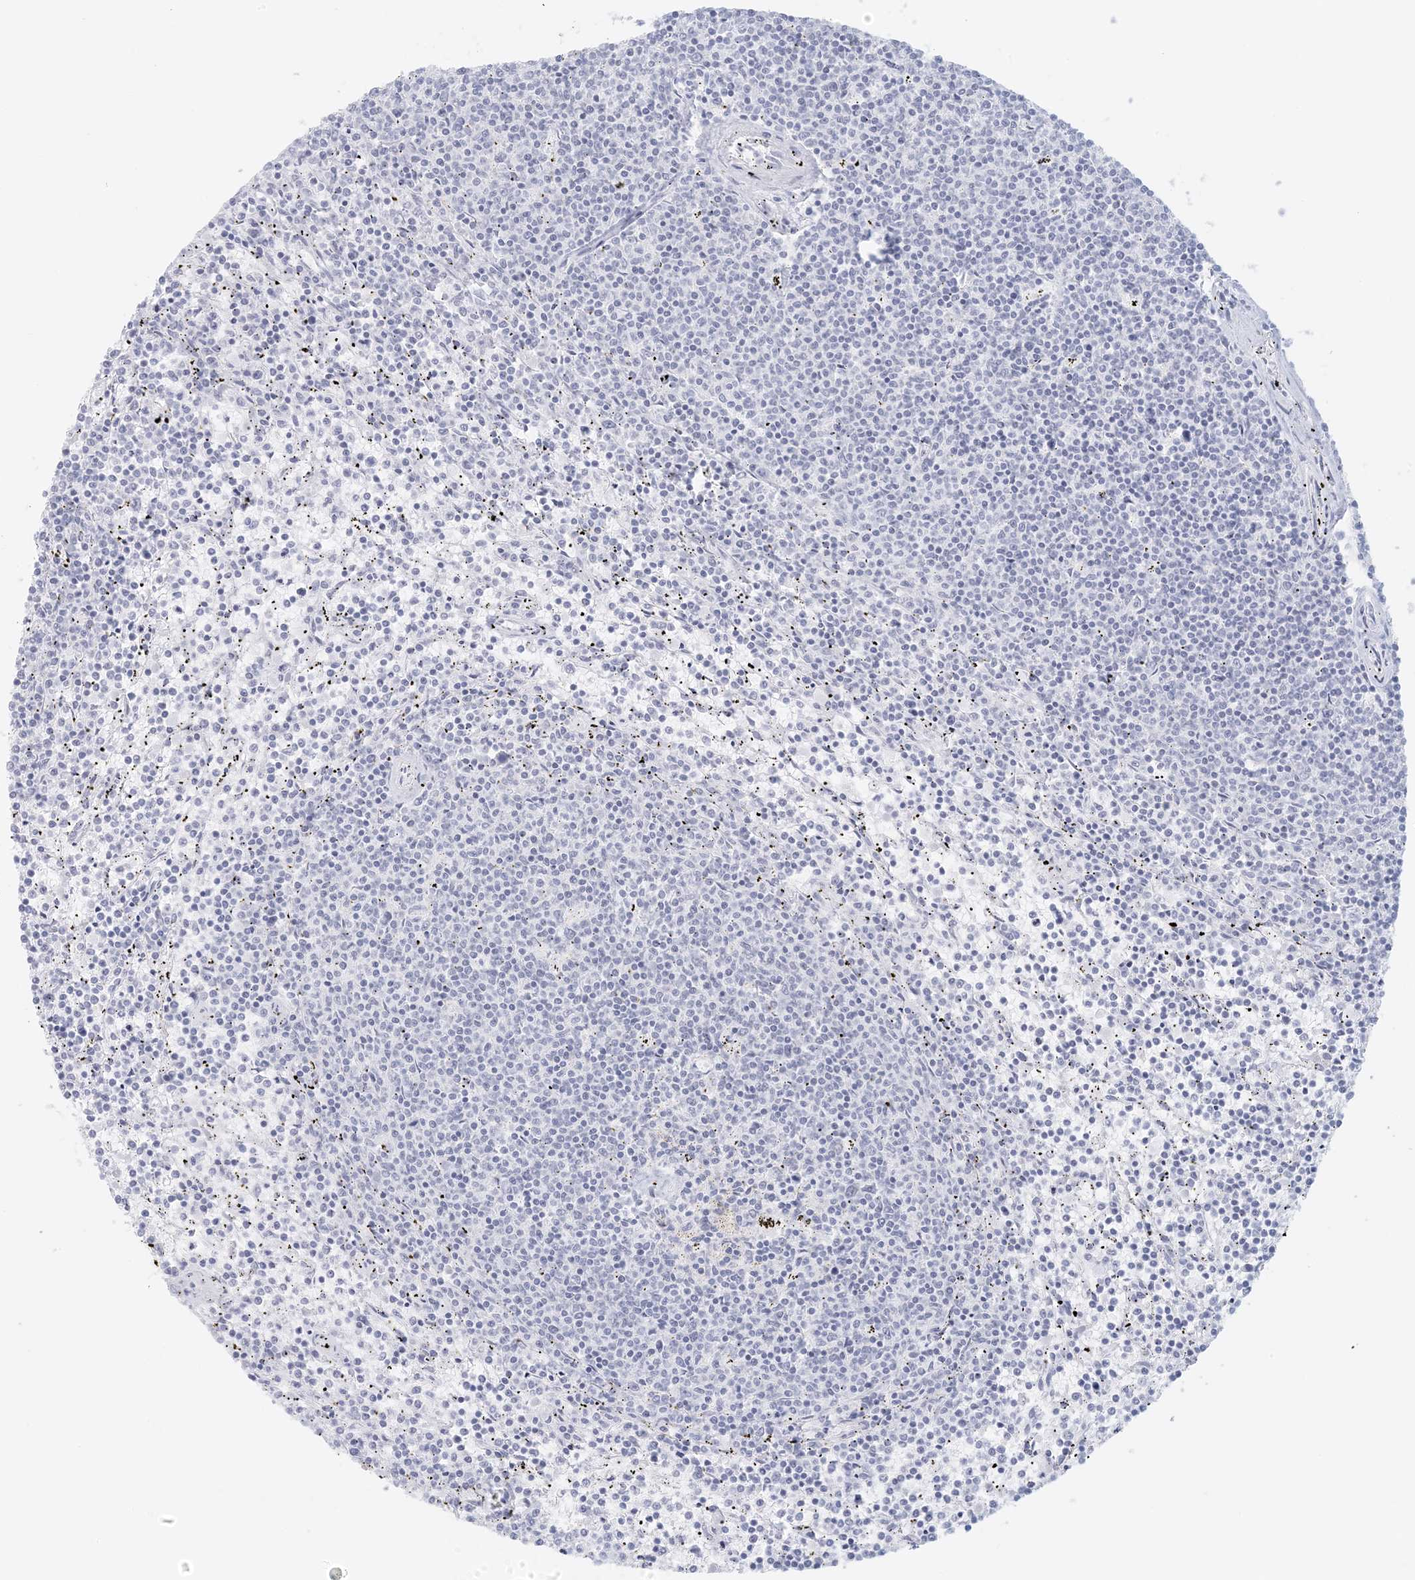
{"staining": {"intensity": "negative", "quantity": "none", "location": "none"}, "tissue": "lymphoma", "cell_type": "Tumor cells", "image_type": "cancer", "snomed": [{"axis": "morphology", "description": "Malignant lymphoma, non-Hodgkin's type, Low grade"}, {"axis": "topography", "description": "Spleen"}], "caption": "The image exhibits no staining of tumor cells in malignant lymphoma, non-Hodgkin's type (low-grade).", "gene": "LIPT1", "patient": {"sex": "female", "age": 50}}